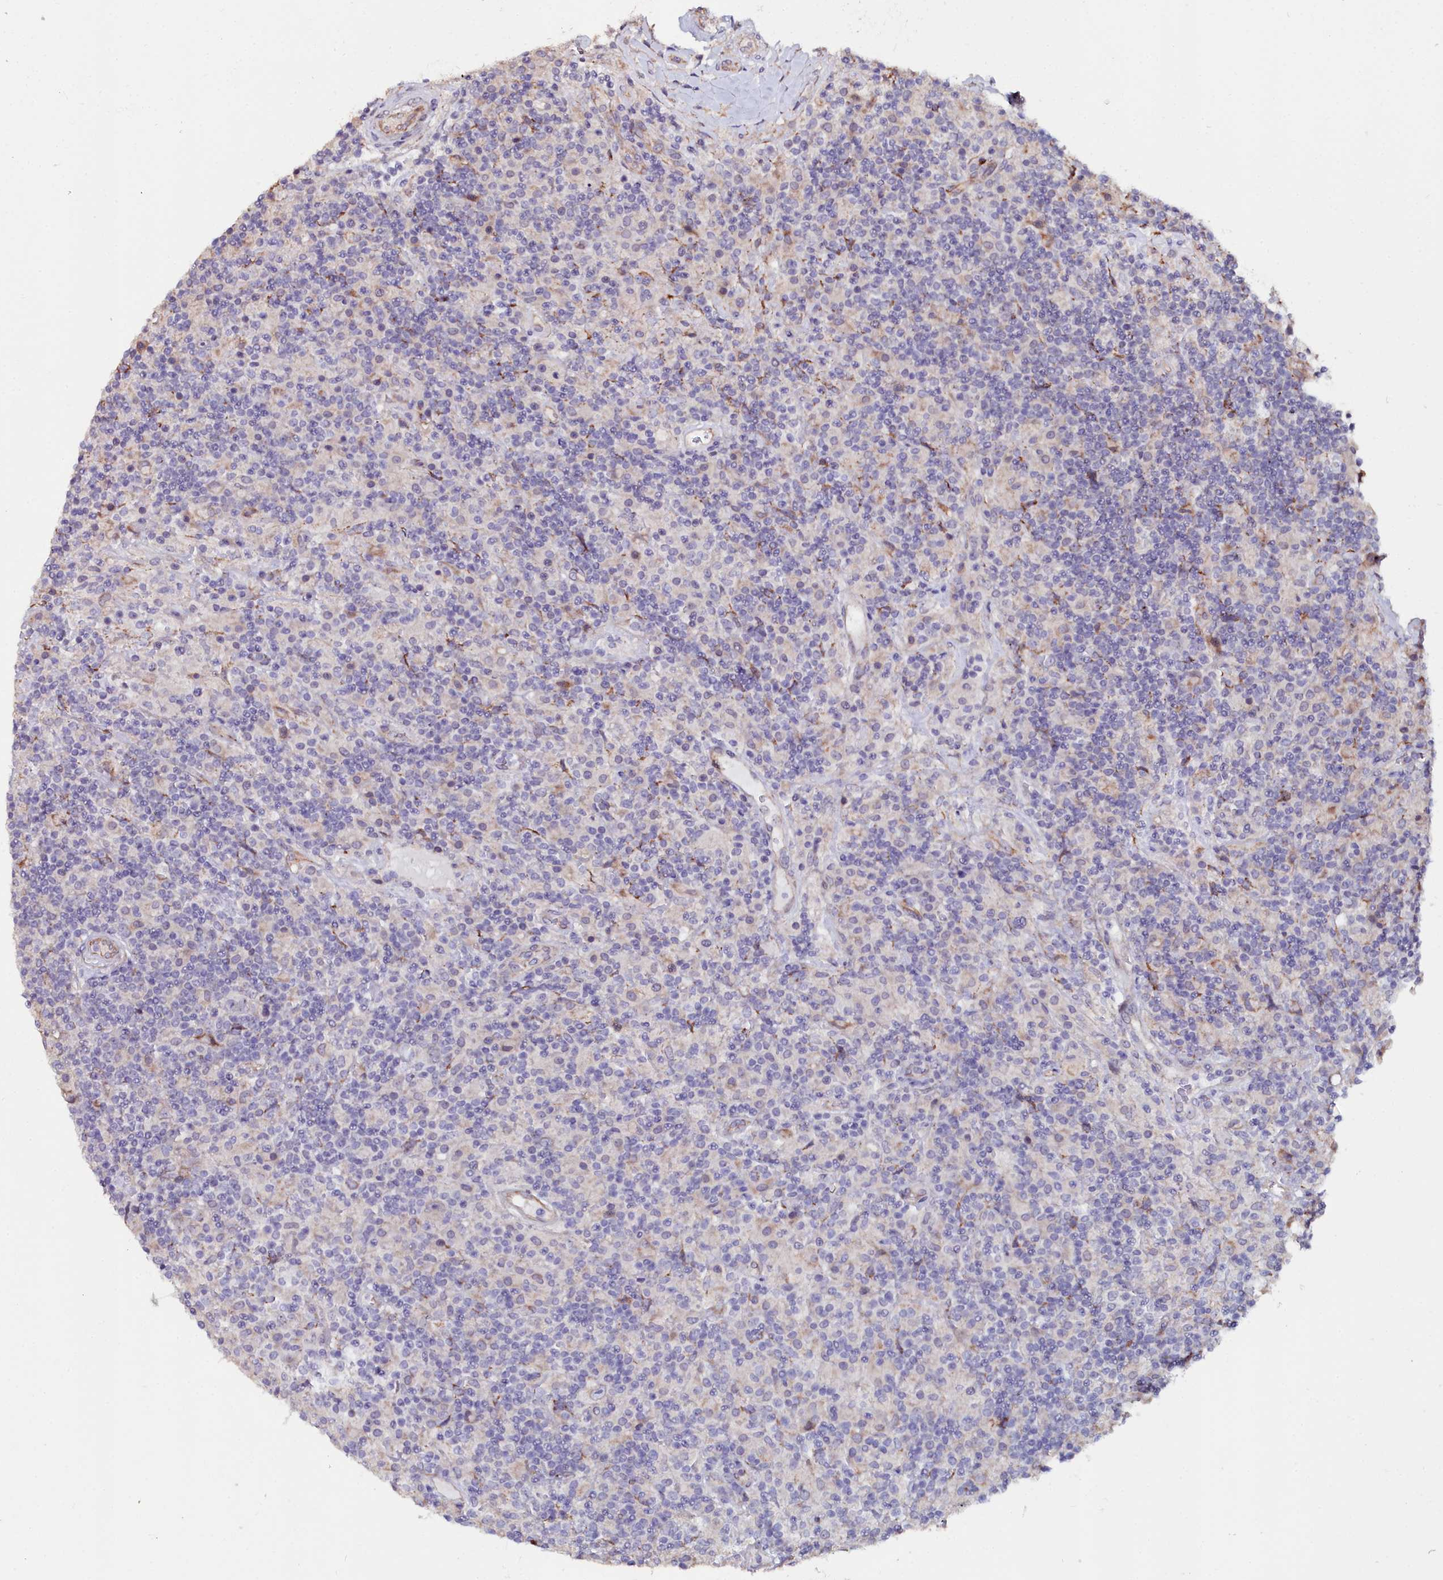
{"staining": {"intensity": "negative", "quantity": "none", "location": "none"}, "tissue": "lymphoma", "cell_type": "Tumor cells", "image_type": "cancer", "snomed": [{"axis": "morphology", "description": "Hodgkin's disease, NOS"}, {"axis": "topography", "description": "Lymph node"}], "caption": "Hodgkin's disease stained for a protein using immunohistochemistry reveals no positivity tumor cells.", "gene": "C4orf19", "patient": {"sex": "male", "age": 70}}